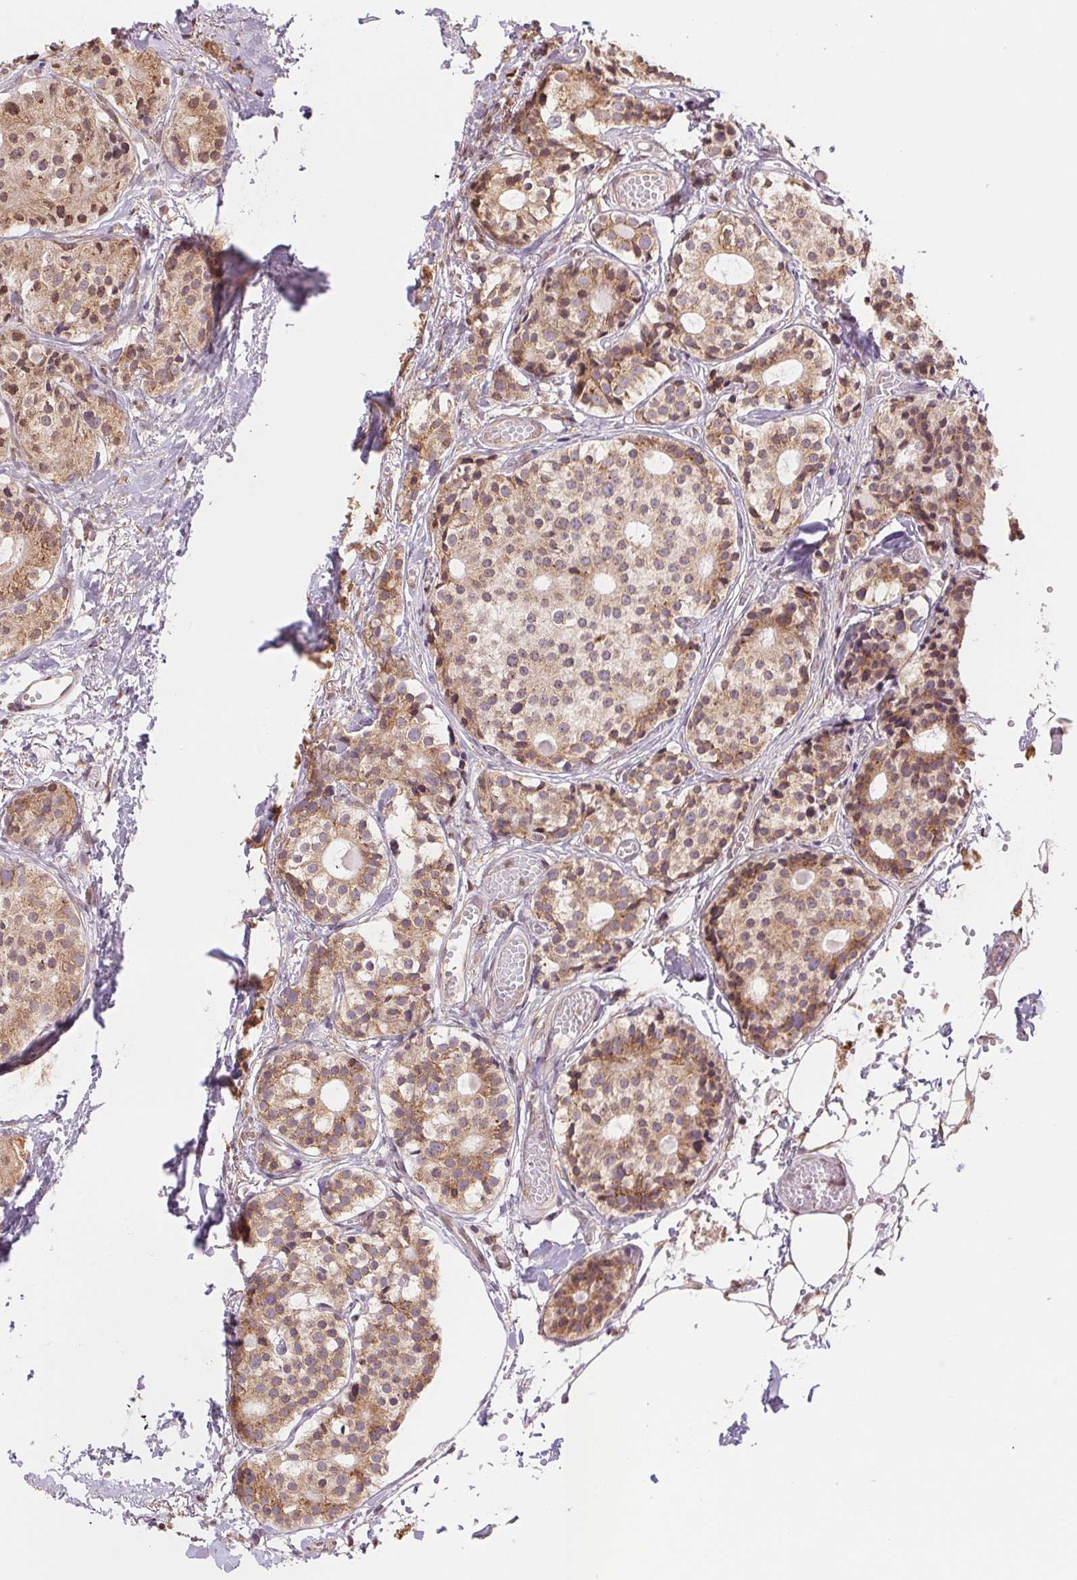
{"staining": {"intensity": "weak", "quantity": ">75%", "location": "cytoplasmic/membranous,nuclear"}, "tissue": "carcinoid", "cell_type": "Tumor cells", "image_type": "cancer", "snomed": [{"axis": "morphology", "description": "Carcinoid, malignant, NOS"}, {"axis": "topography", "description": "Small intestine"}], "caption": "About >75% of tumor cells in human carcinoid reveal weak cytoplasmic/membranous and nuclear protein positivity as visualized by brown immunohistochemical staining.", "gene": "RPN1", "patient": {"sex": "female", "age": 65}}